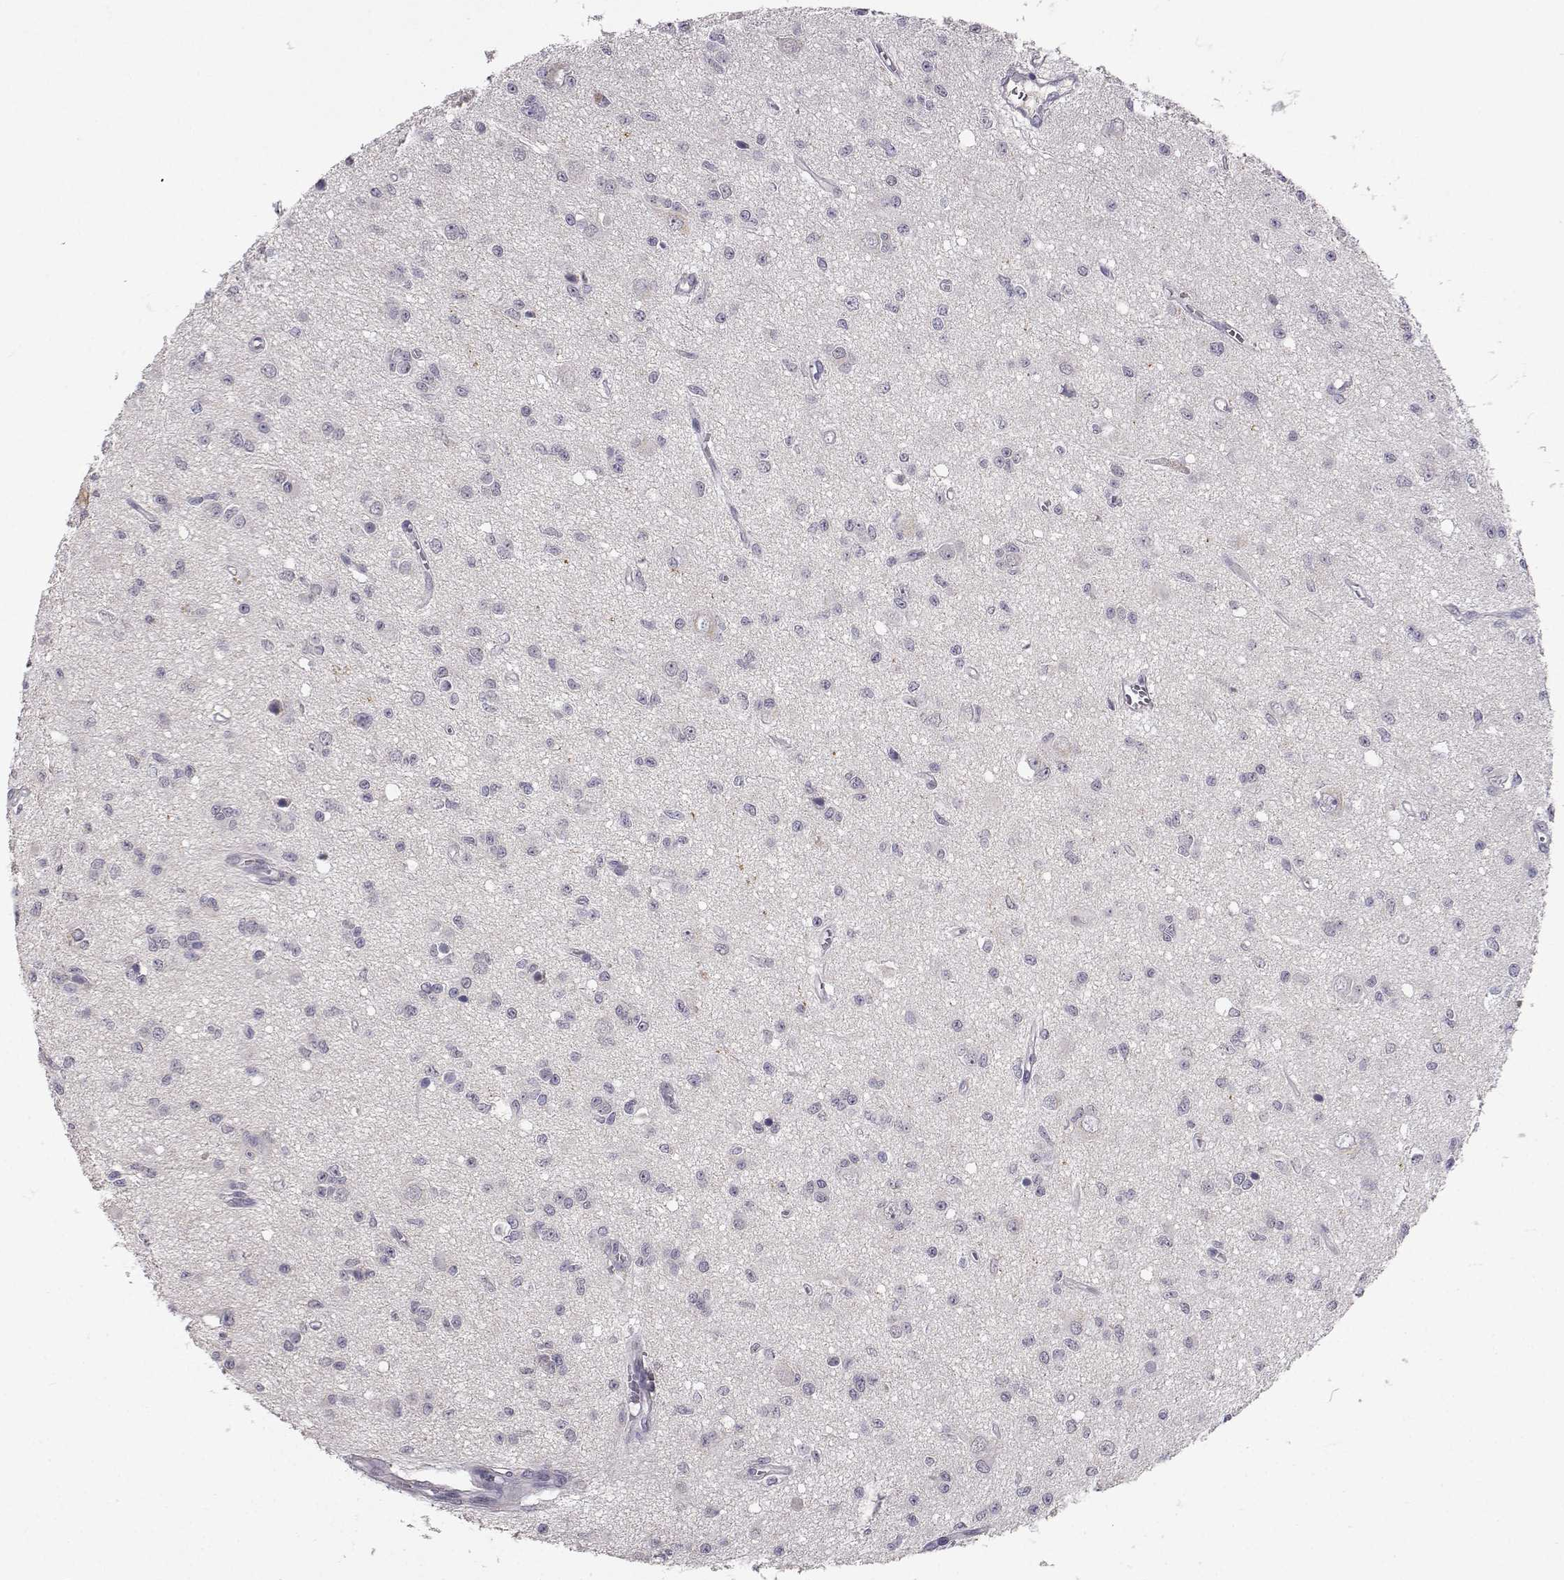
{"staining": {"intensity": "negative", "quantity": "none", "location": "none"}, "tissue": "glioma", "cell_type": "Tumor cells", "image_type": "cancer", "snomed": [{"axis": "morphology", "description": "Glioma, malignant, Low grade"}, {"axis": "topography", "description": "Brain"}], "caption": "The micrograph exhibits no staining of tumor cells in glioma.", "gene": "SLC6A3", "patient": {"sex": "female", "age": 45}}